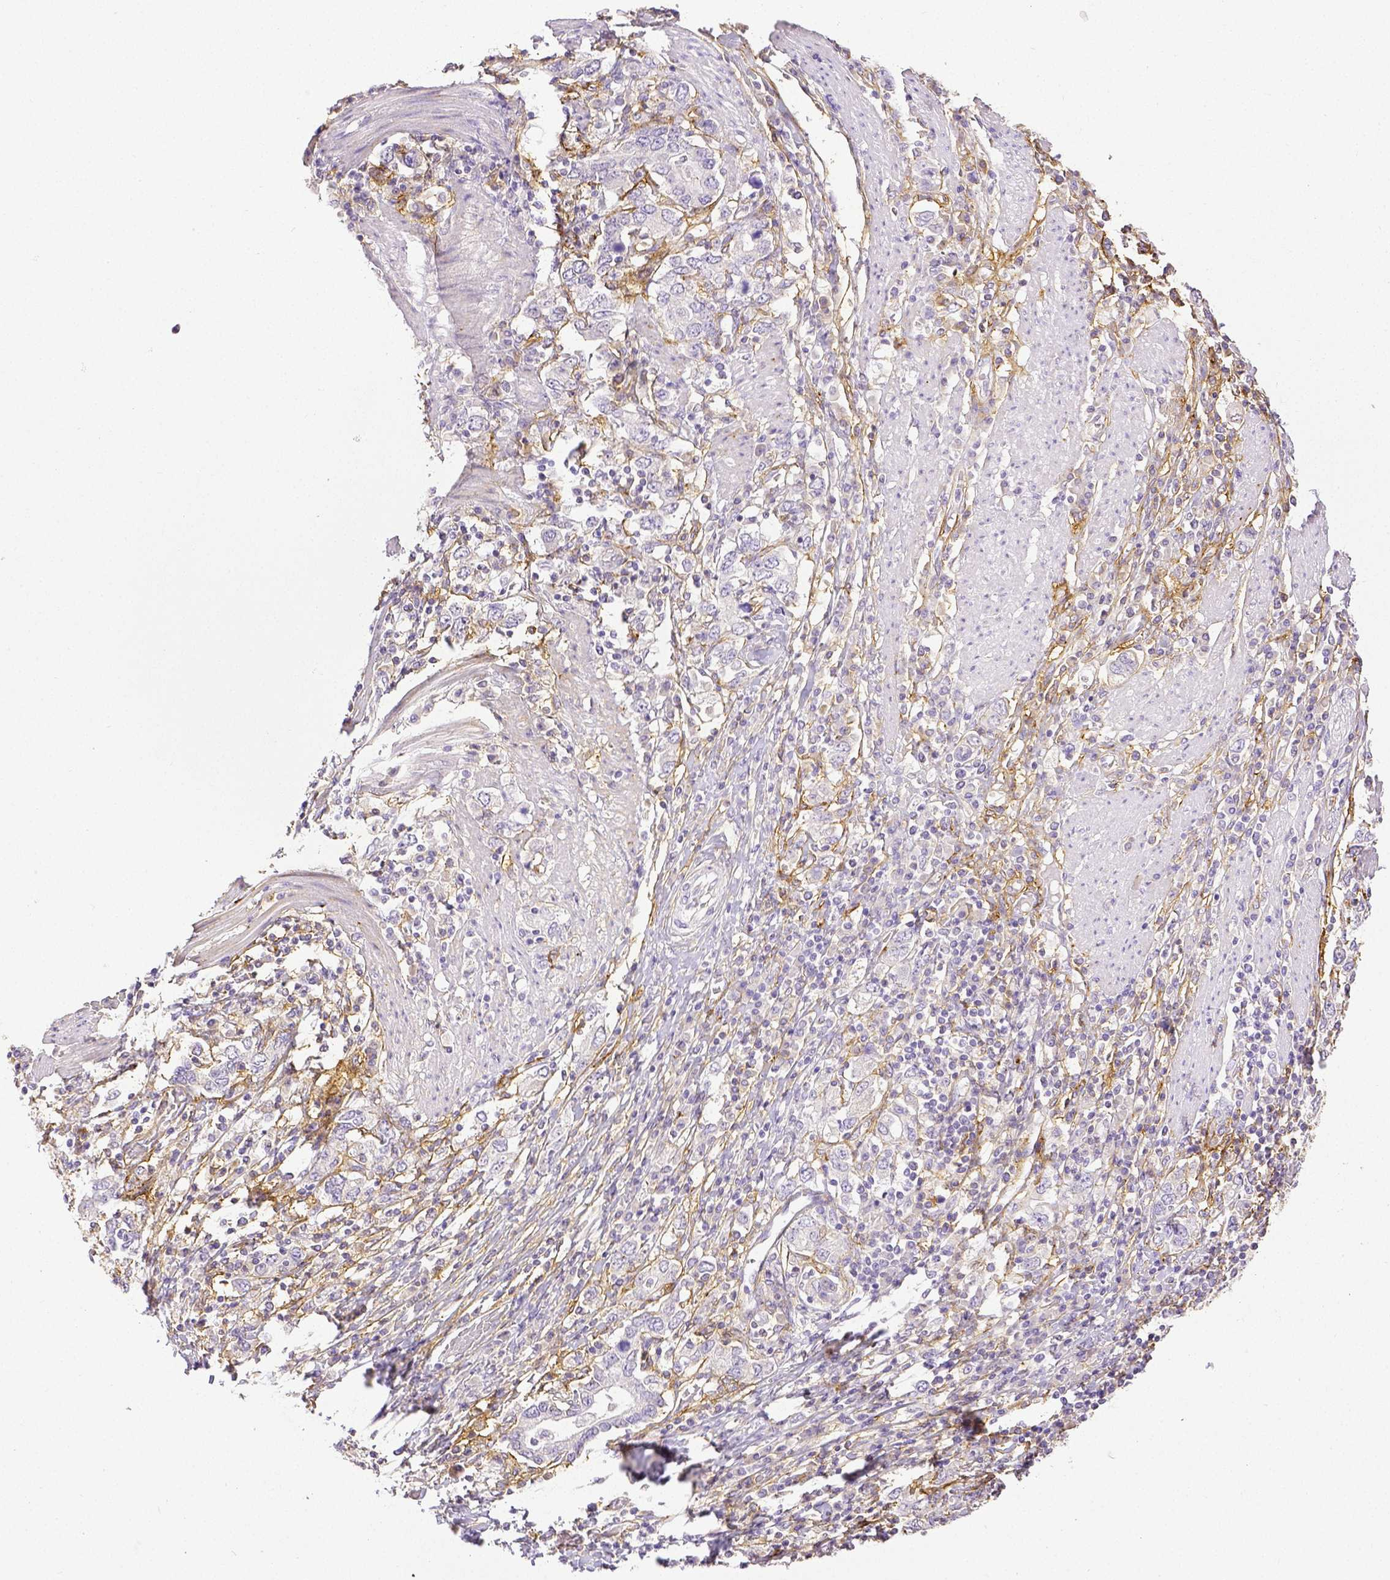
{"staining": {"intensity": "negative", "quantity": "none", "location": "none"}, "tissue": "stomach cancer", "cell_type": "Tumor cells", "image_type": "cancer", "snomed": [{"axis": "morphology", "description": "Adenocarcinoma, NOS"}, {"axis": "topography", "description": "Stomach, upper"}, {"axis": "topography", "description": "Stomach"}], "caption": "IHC image of neoplastic tissue: stomach adenocarcinoma stained with DAB reveals no significant protein positivity in tumor cells. (Stains: DAB IHC with hematoxylin counter stain, Microscopy: brightfield microscopy at high magnification).", "gene": "THY1", "patient": {"sex": "male", "age": 62}}